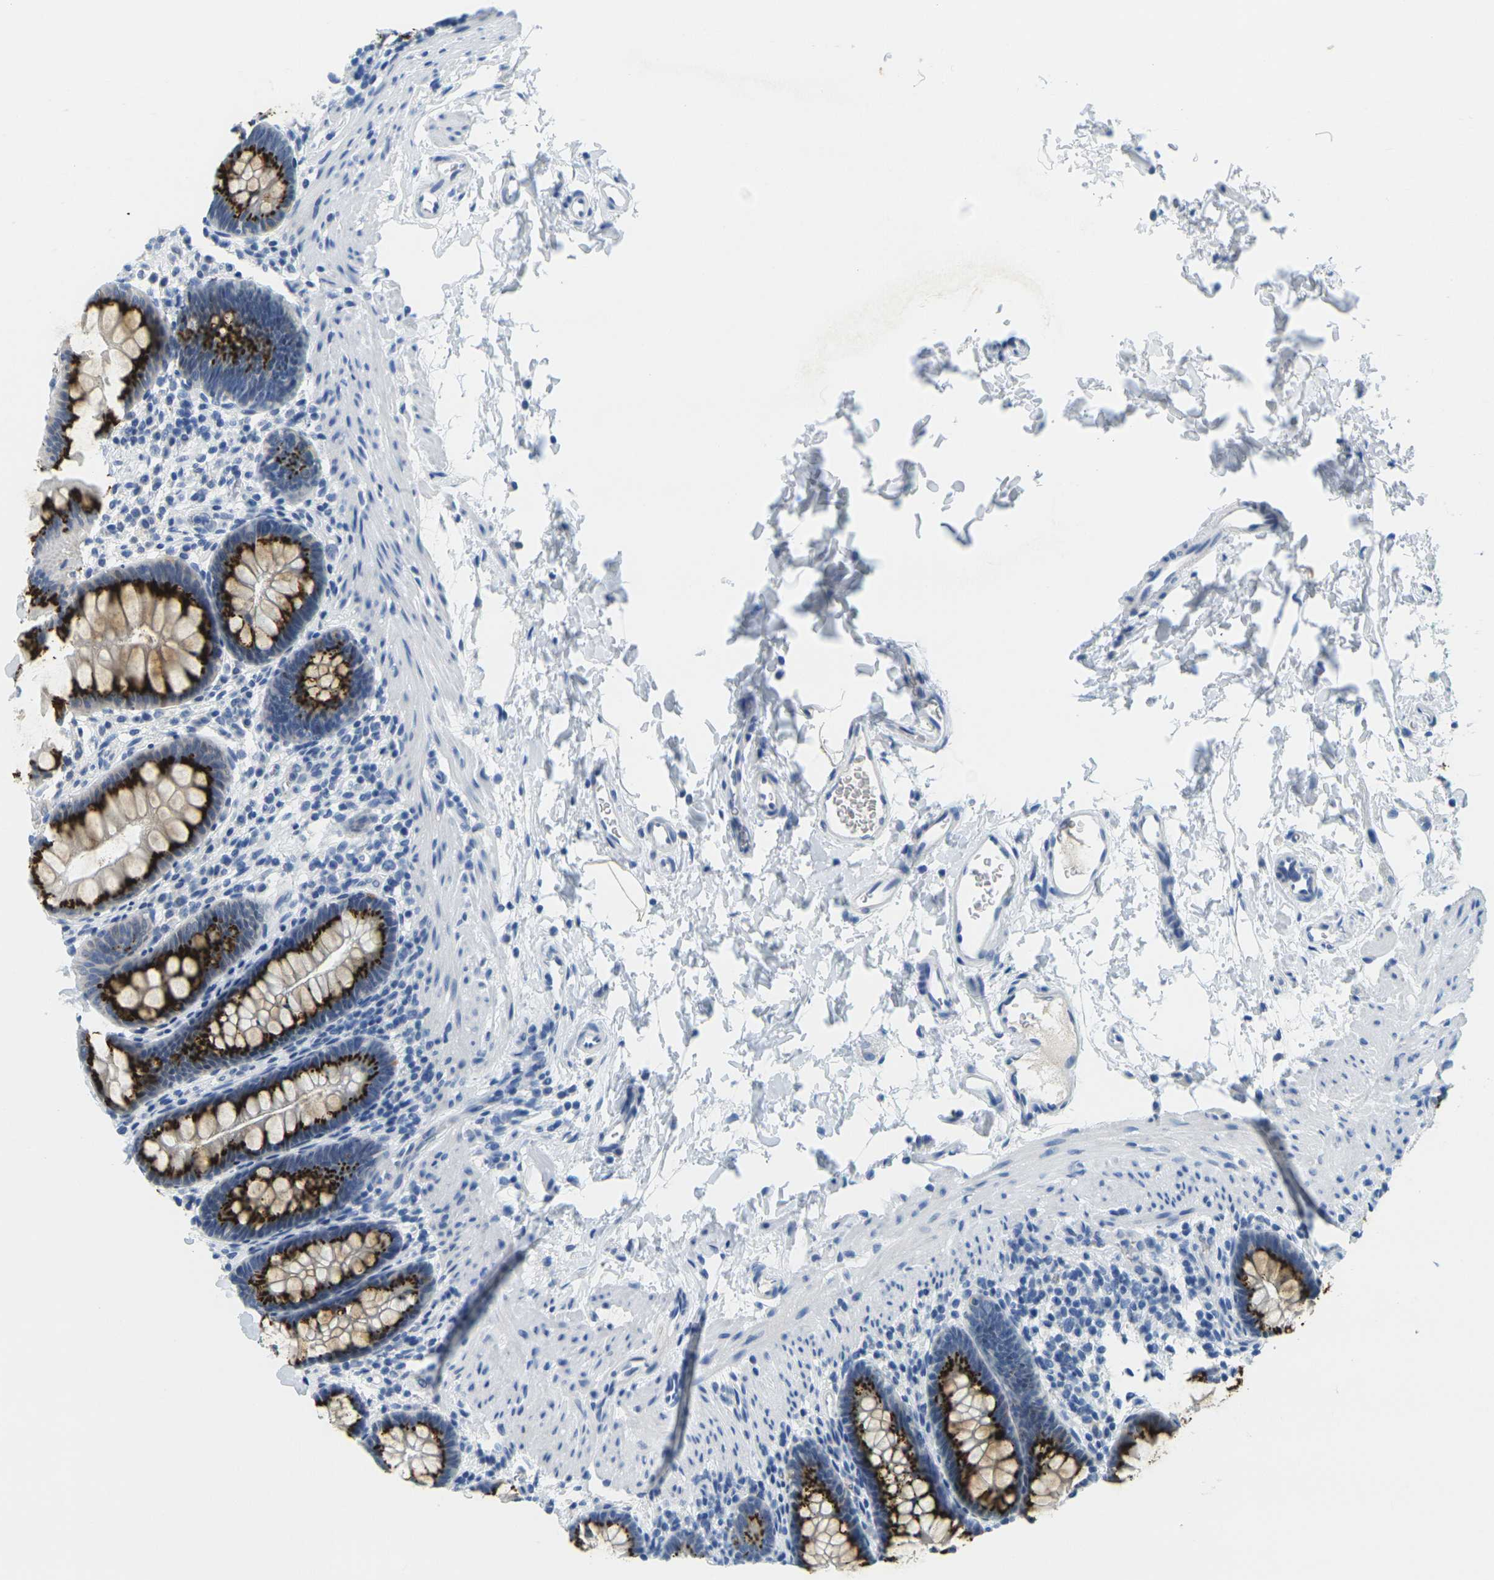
{"staining": {"intensity": "strong", "quantity": ">75%", "location": "cytoplasmic/membranous"}, "tissue": "rectum", "cell_type": "Glandular cells", "image_type": "normal", "snomed": [{"axis": "morphology", "description": "Normal tissue, NOS"}, {"axis": "topography", "description": "Rectum"}], "caption": "A photomicrograph of human rectum stained for a protein exhibits strong cytoplasmic/membranous brown staining in glandular cells.", "gene": "FAM3D", "patient": {"sex": "female", "age": 24}}